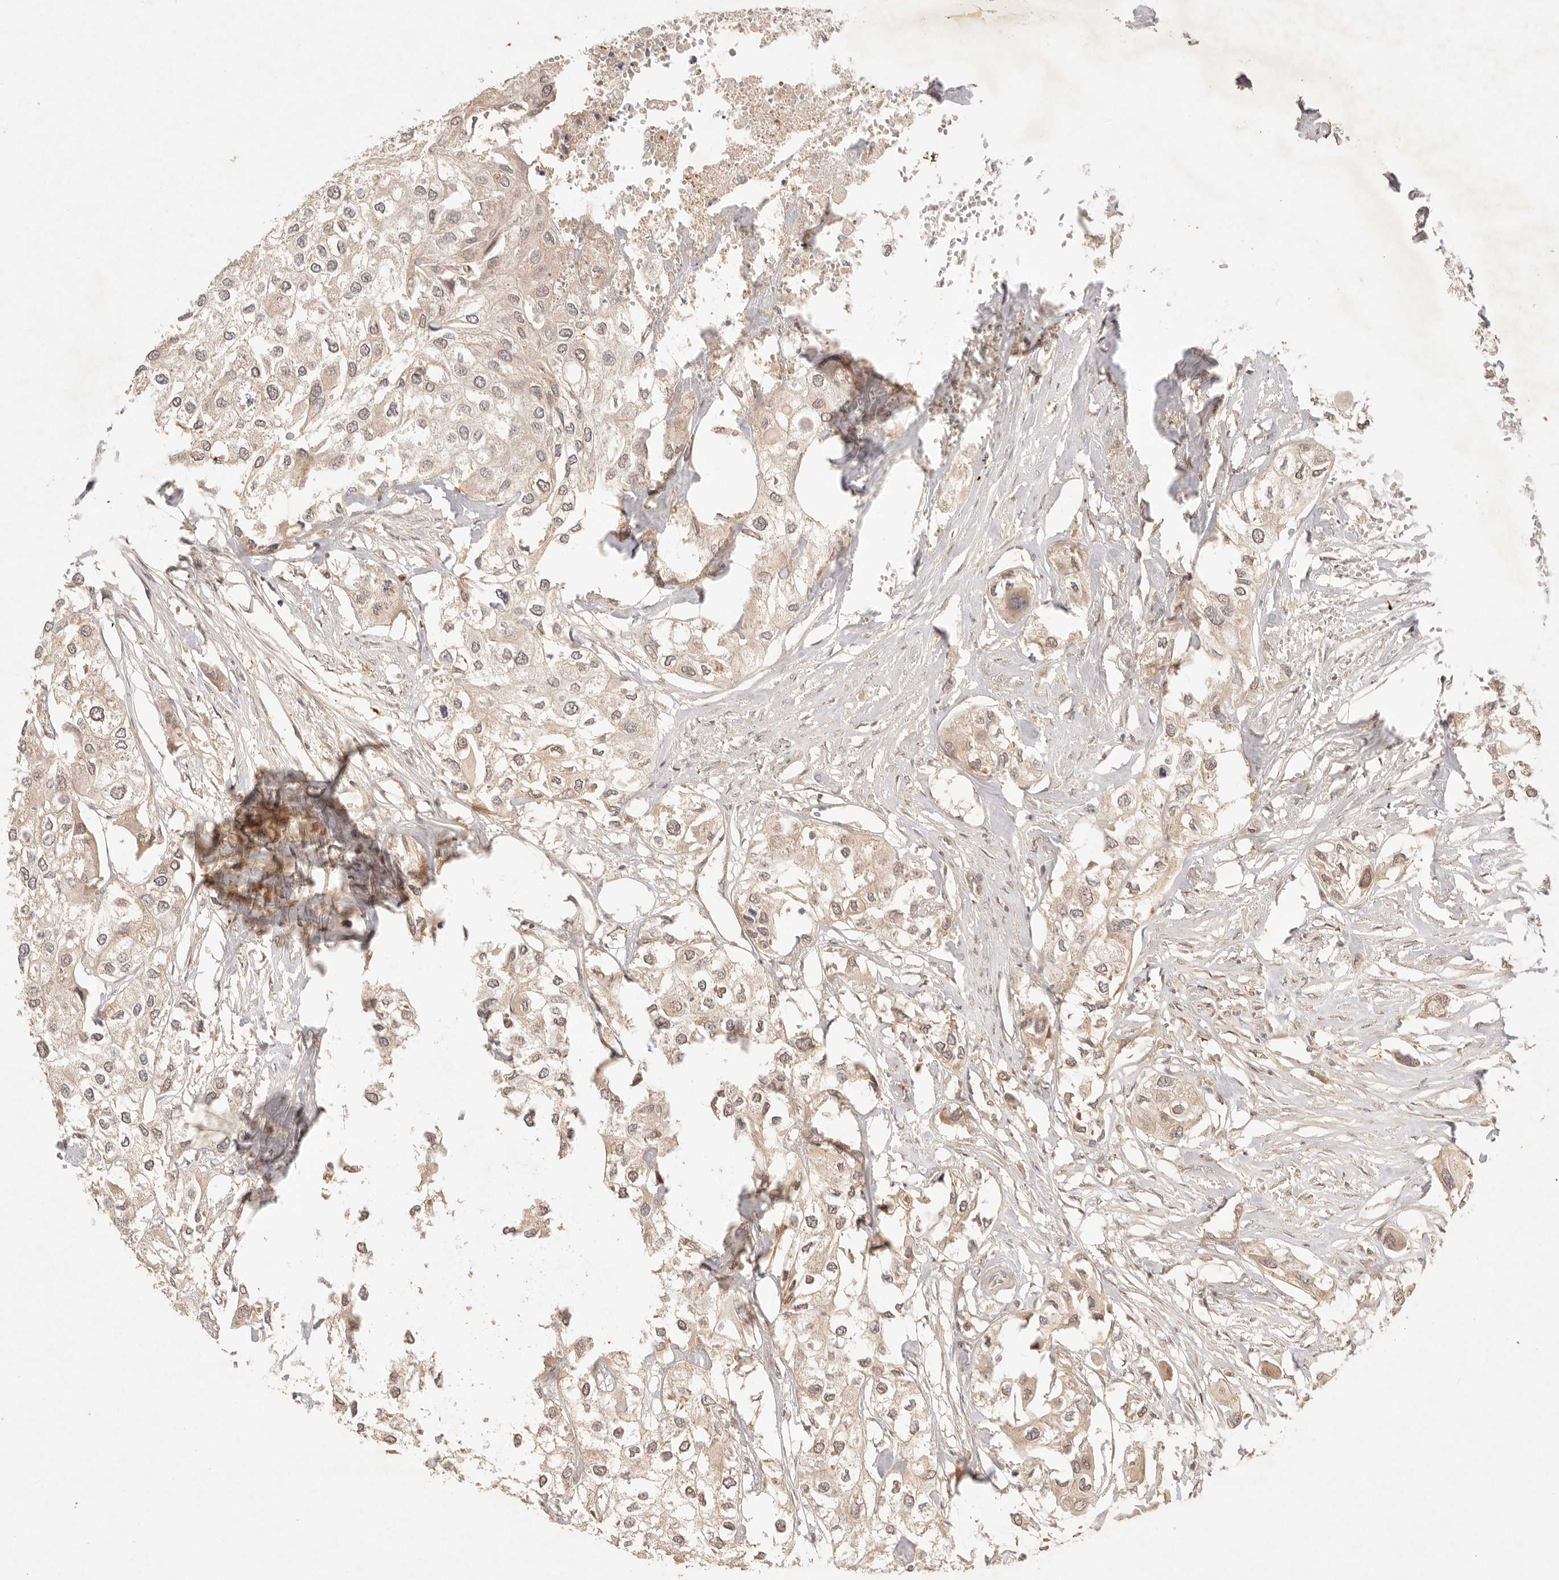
{"staining": {"intensity": "weak", "quantity": ">75%", "location": "cytoplasmic/membranous,nuclear"}, "tissue": "urothelial cancer", "cell_type": "Tumor cells", "image_type": "cancer", "snomed": [{"axis": "morphology", "description": "Urothelial carcinoma, High grade"}, {"axis": "topography", "description": "Urinary bladder"}], "caption": "This photomicrograph demonstrates immunohistochemistry (IHC) staining of human urothelial cancer, with low weak cytoplasmic/membranous and nuclear positivity in about >75% of tumor cells.", "gene": "PHLDA3", "patient": {"sex": "male", "age": 64}}